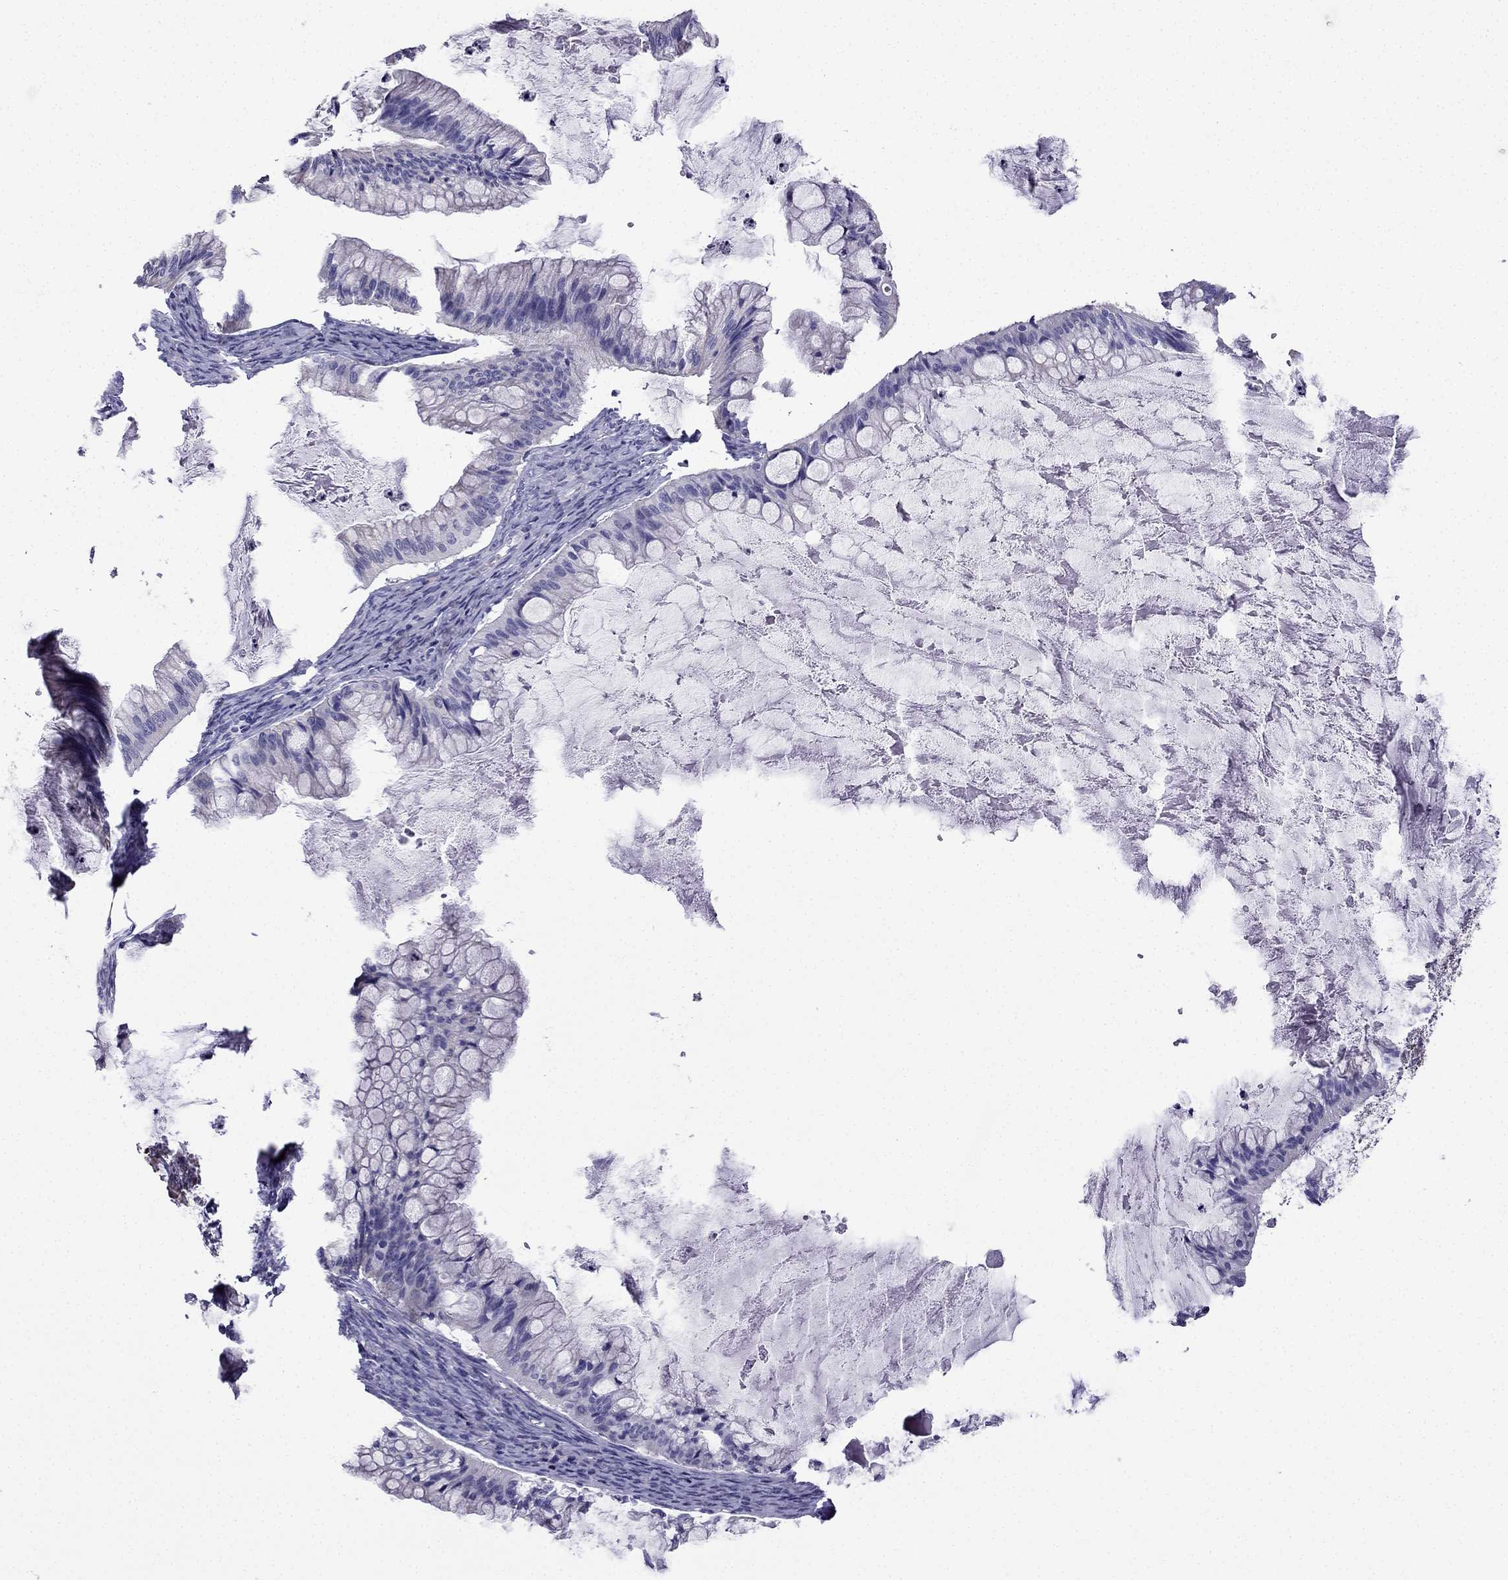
{"staining": {"intensity": "negative", "quantity": "none", "location": "none"}, "tissue": "ovarian cancer", "cell_type": "Tumor cells", "image_type": "cancer", "snomed": [{"axis": "morphology", "description": "Cystadenocarcinoma, mucinous, NOS"}, {"axis": "topography", "description": "Ovary"}], "caption": "This is an immunohistochemistry histopathology image of human ovarian cancer (mucinous cystadenocarcinoma). There is no positivity in tumor cells.", "gene": "KIF5A", "patient": {"sex": "female", "age": 57}}